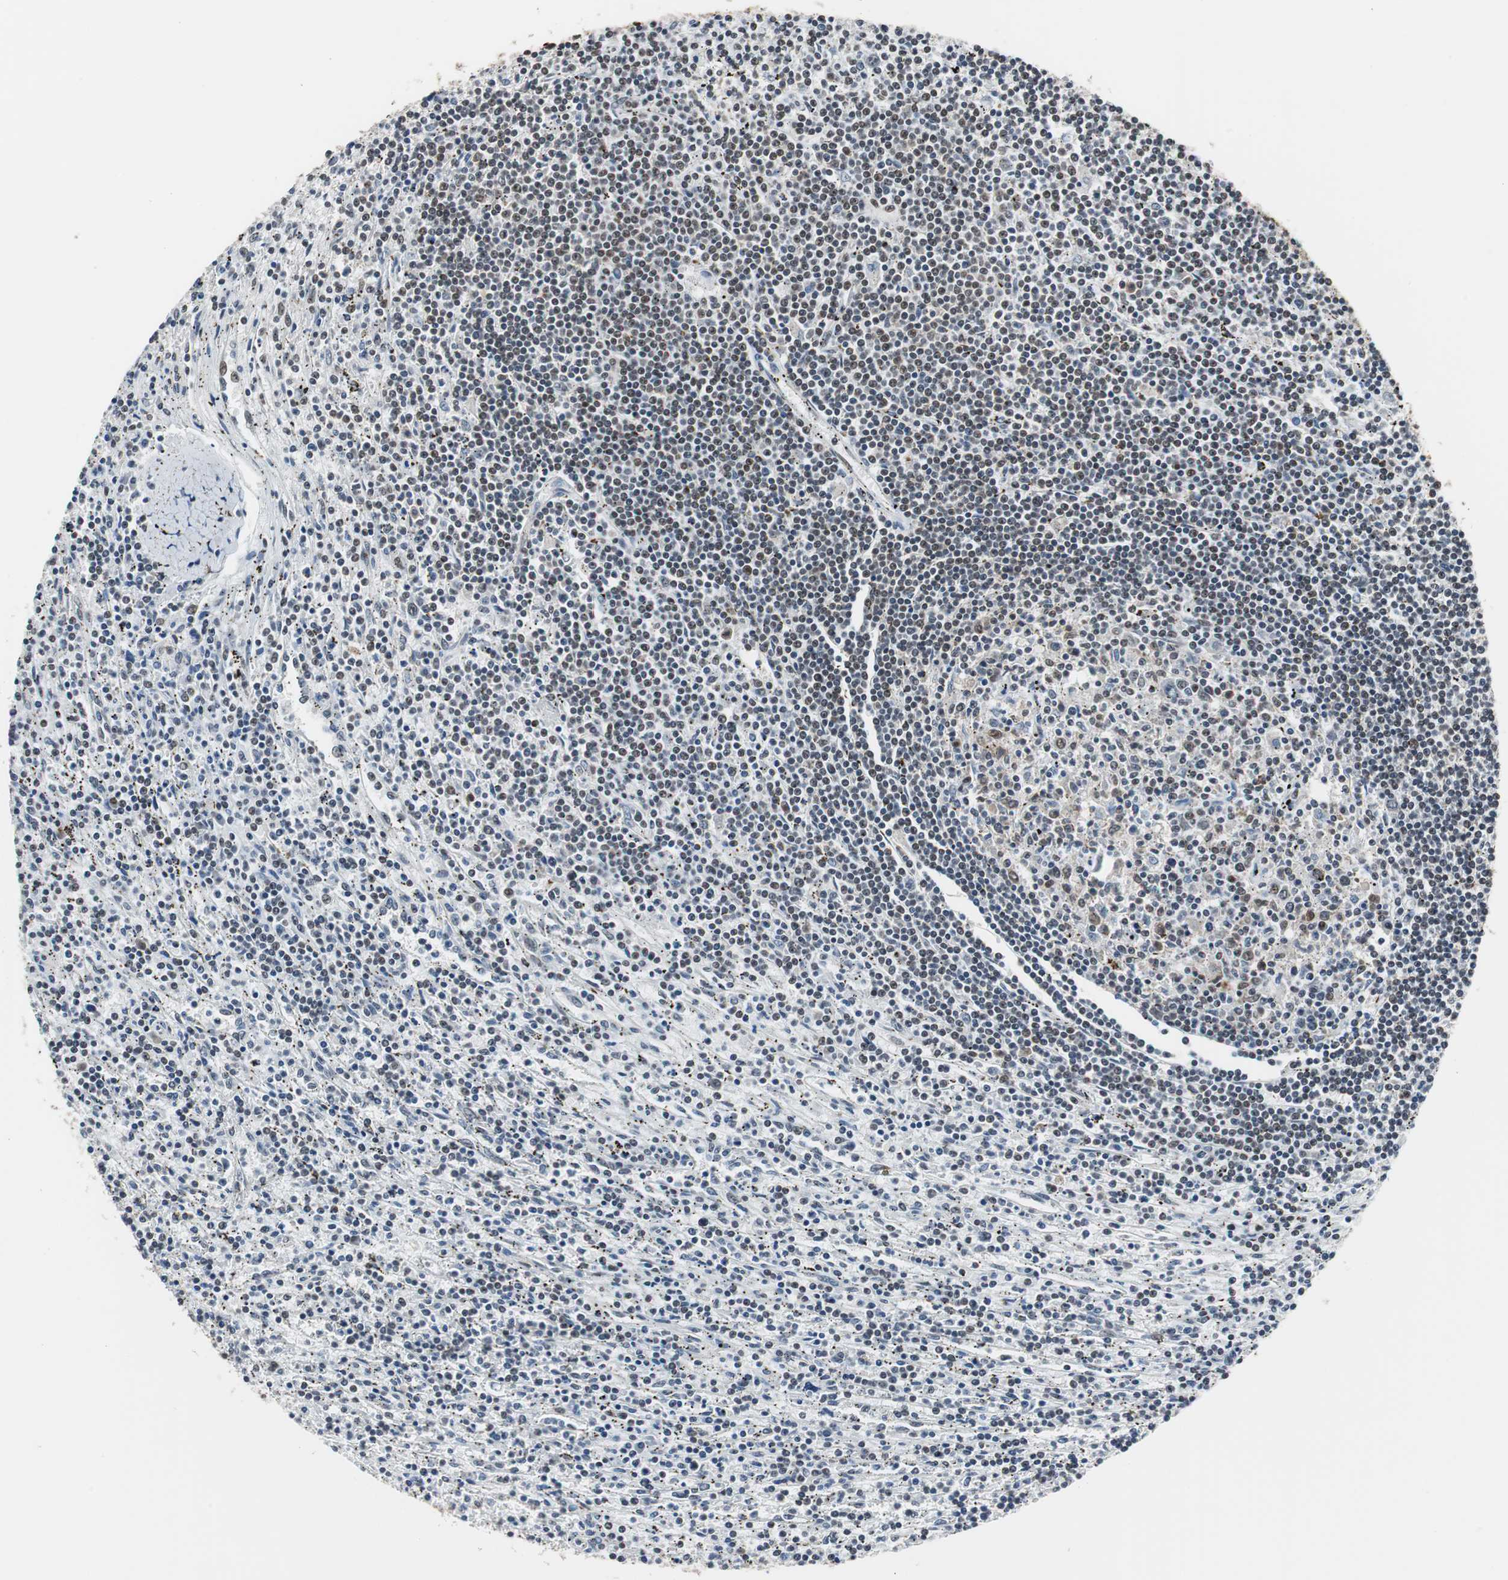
{"staining": {"intensity": "weak", "quantity": "25%-75%", "location": "nuclear"}, "tissue": "lymphoma", "cell_type": "Tumor cells", "image_type": "cancer", "snomed": [{"axis": "morphology", "description": "Malignant lymphoma, non-Hodgkin's type, Low grade"}, {"axis": "topography", "description": "Spleen"}], "caption": "The micrograph shows staining of malignant lymphoma, non-Hodgkin's type (low-grade), revealing weak nuclear protein expression (brown color) within tumor cells.", "gene": "TAF7", "patient": {"sex": "male", "age": 76}}